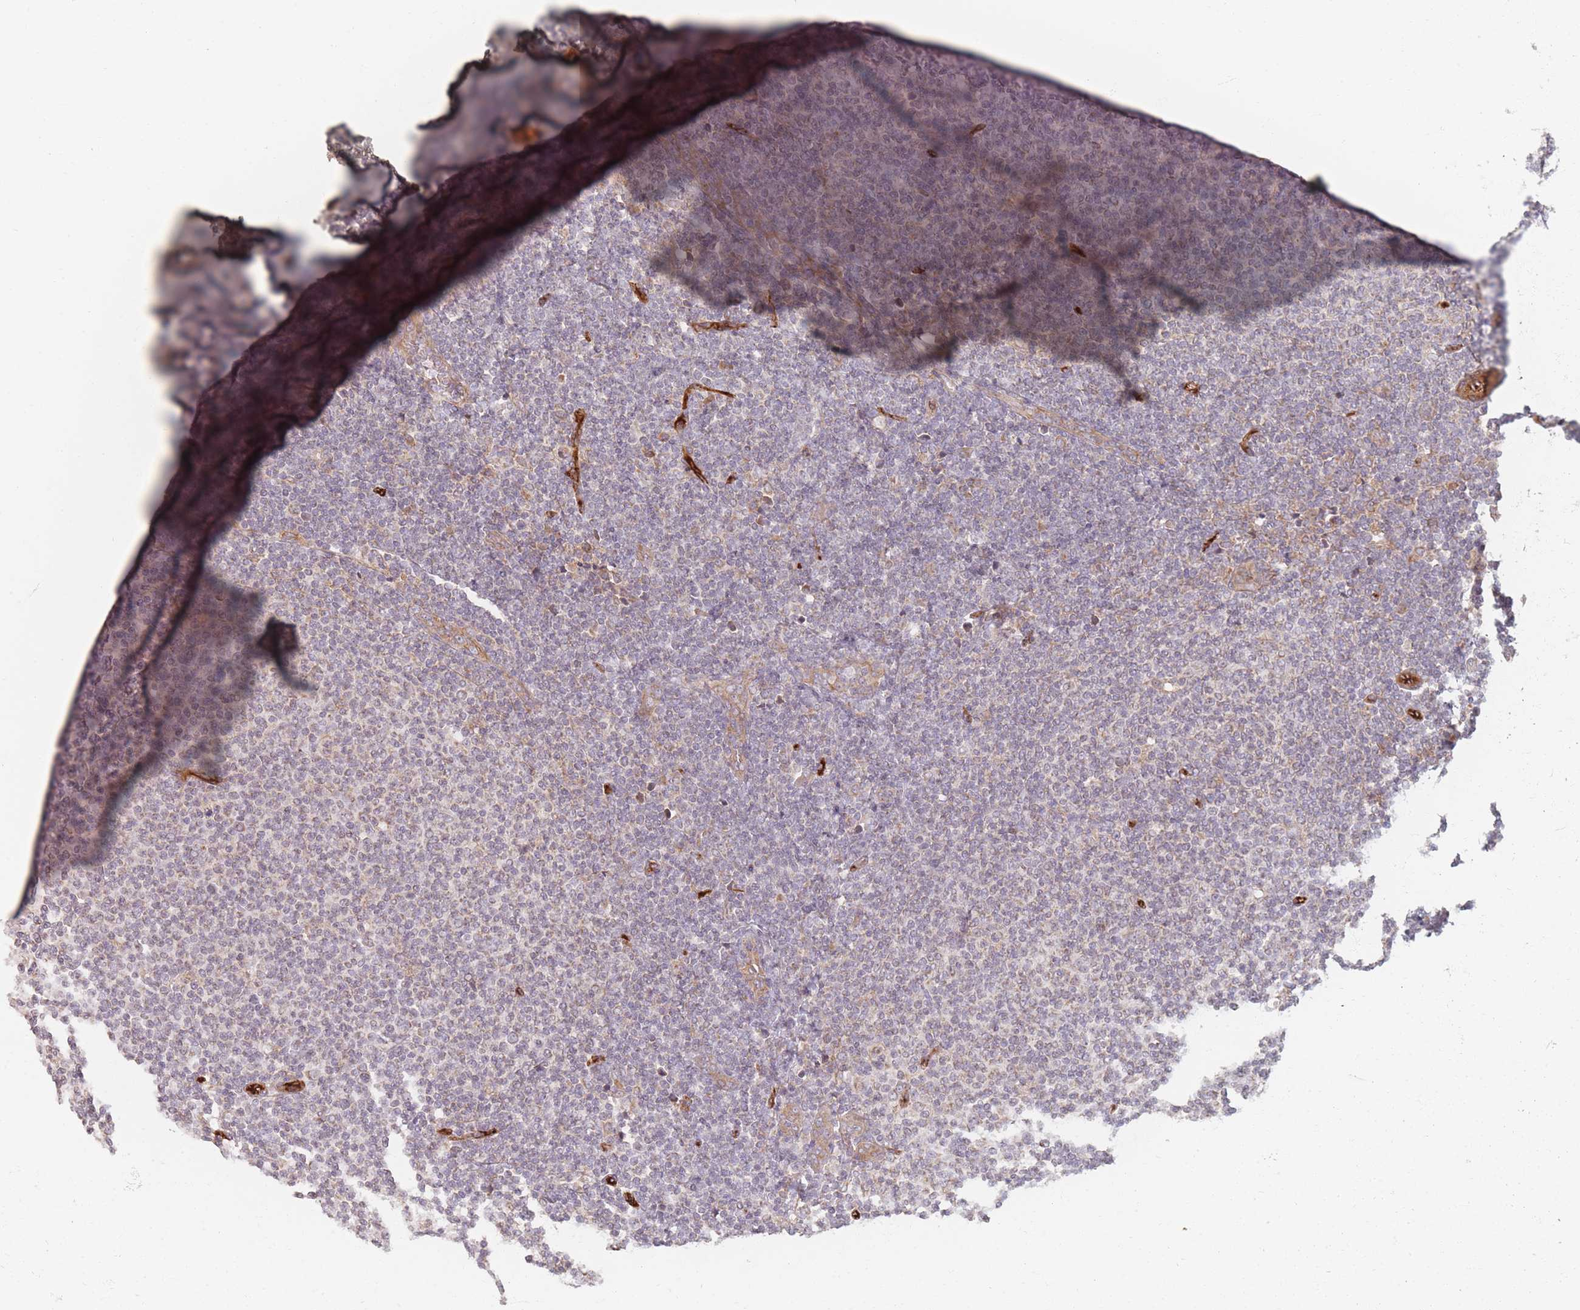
{"staining": {"intensity": "negative", "quantity": "none", "location": "none"}, "tissue": "lymphoma", "cell_type": "Tumor cells", "image_type": "cancer", "snomed": [{"axis": "morphology", "description": "Malignant lymphoma, non-Hodgkin's type, Low grade"}, {"axis": "topography", "description": "Lymph node"}], "caption": "Tumor cells are negative for brown protein staining in low-grade malignant lymphoma, non-Hodgkin's type.", "gene": "MRPS6", "patient": {"sex": "male", "age": 66}}